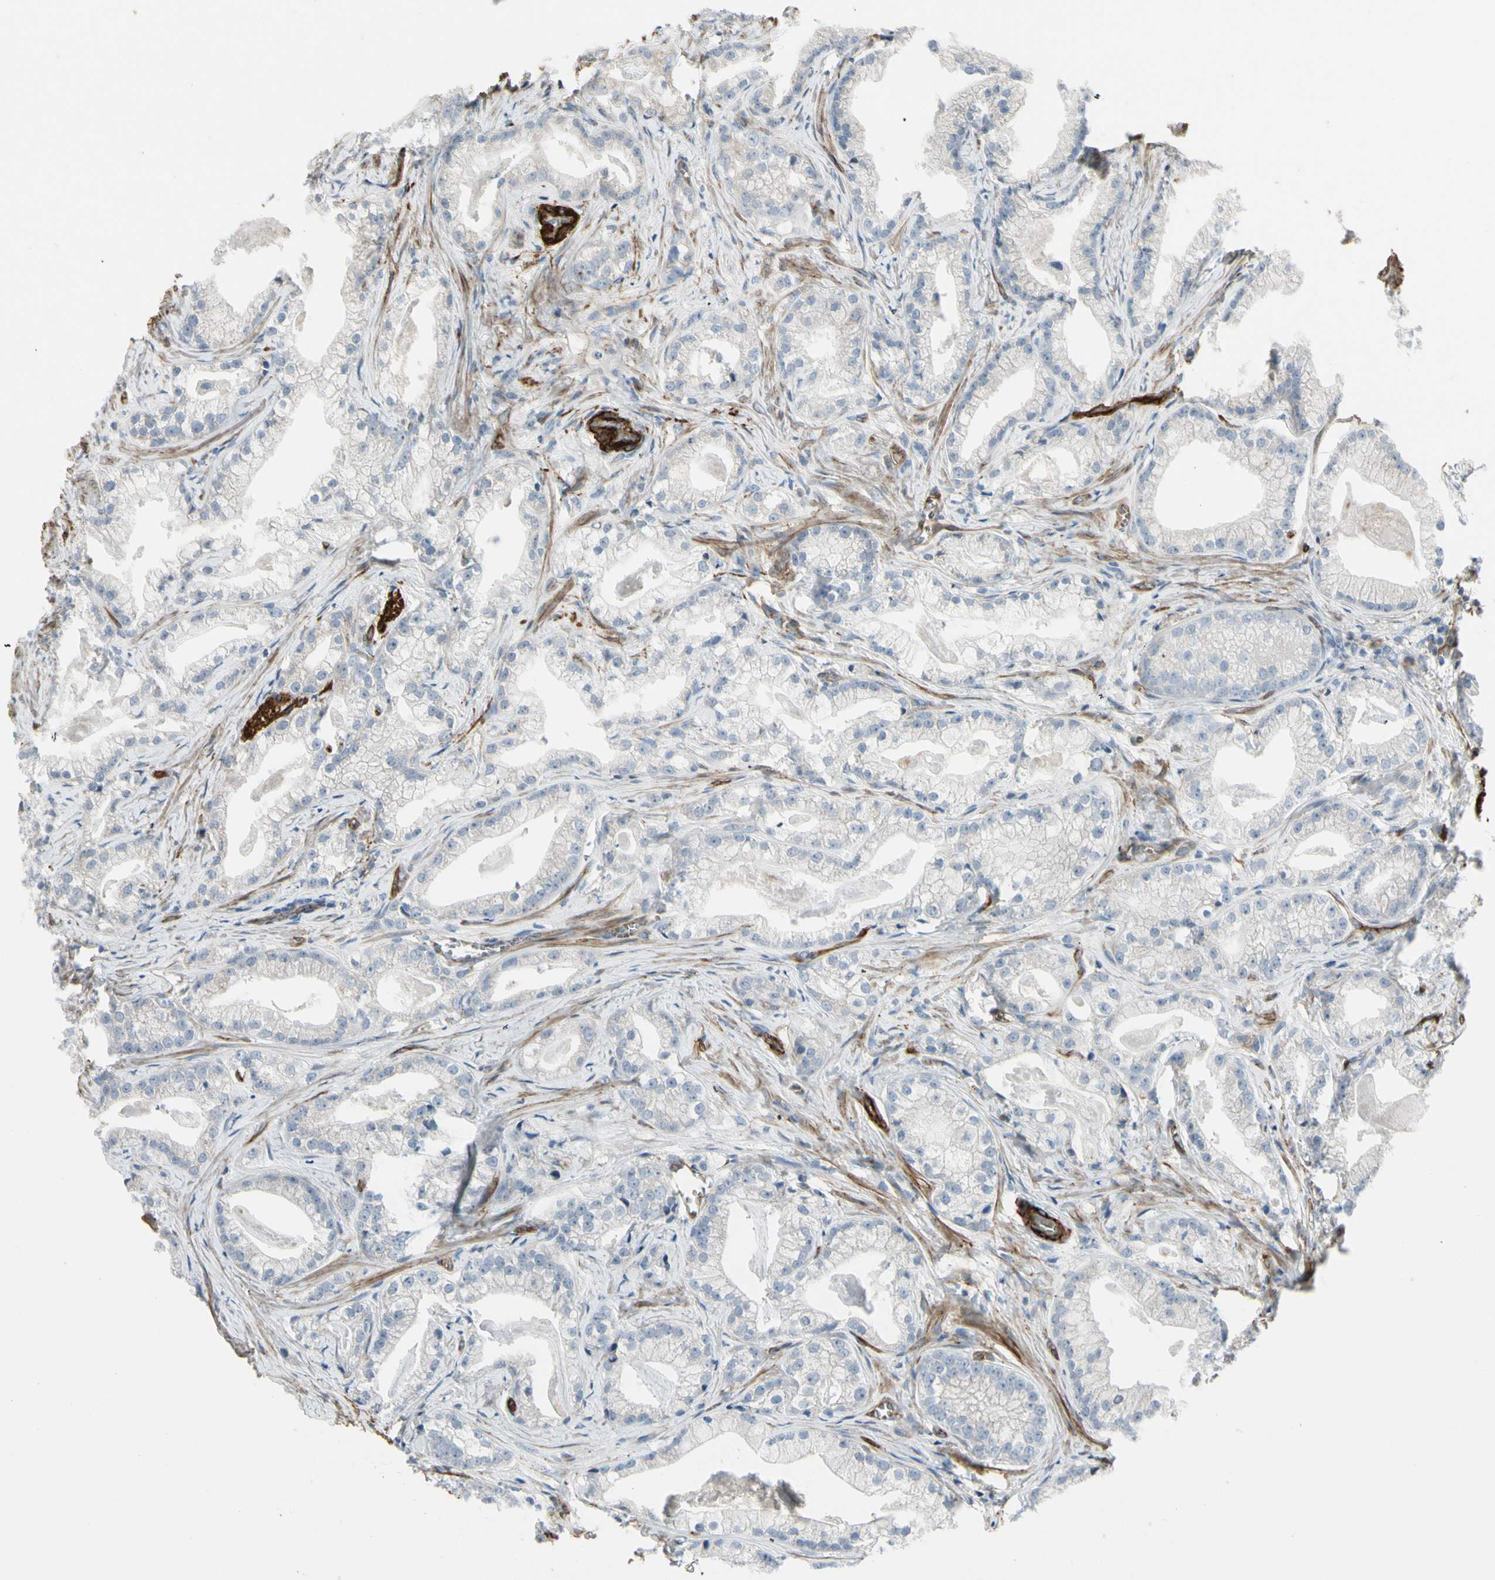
{"staining": {"intensity": "negative", "quantity": "none", "location": "none"}, "tissue": "prostate cancer", "cell_type": "Tumor cells", "image_type": "cancer", "snomed": [{"axis": "morphology", "description": "Adenocarcinoma, Low grade"}, {"axis": "topography", "description": "Prostate"}], "caption": "IHC histopathology image of neoplastic tissue: prostate cancer (low-grade adenocarcinoma) stained with DAB displays no significant protein positivity in tumor cells. Nuclei are stained in blue.", "gene": "MCAM", "patient": {"sex": "male", "age": 59}}